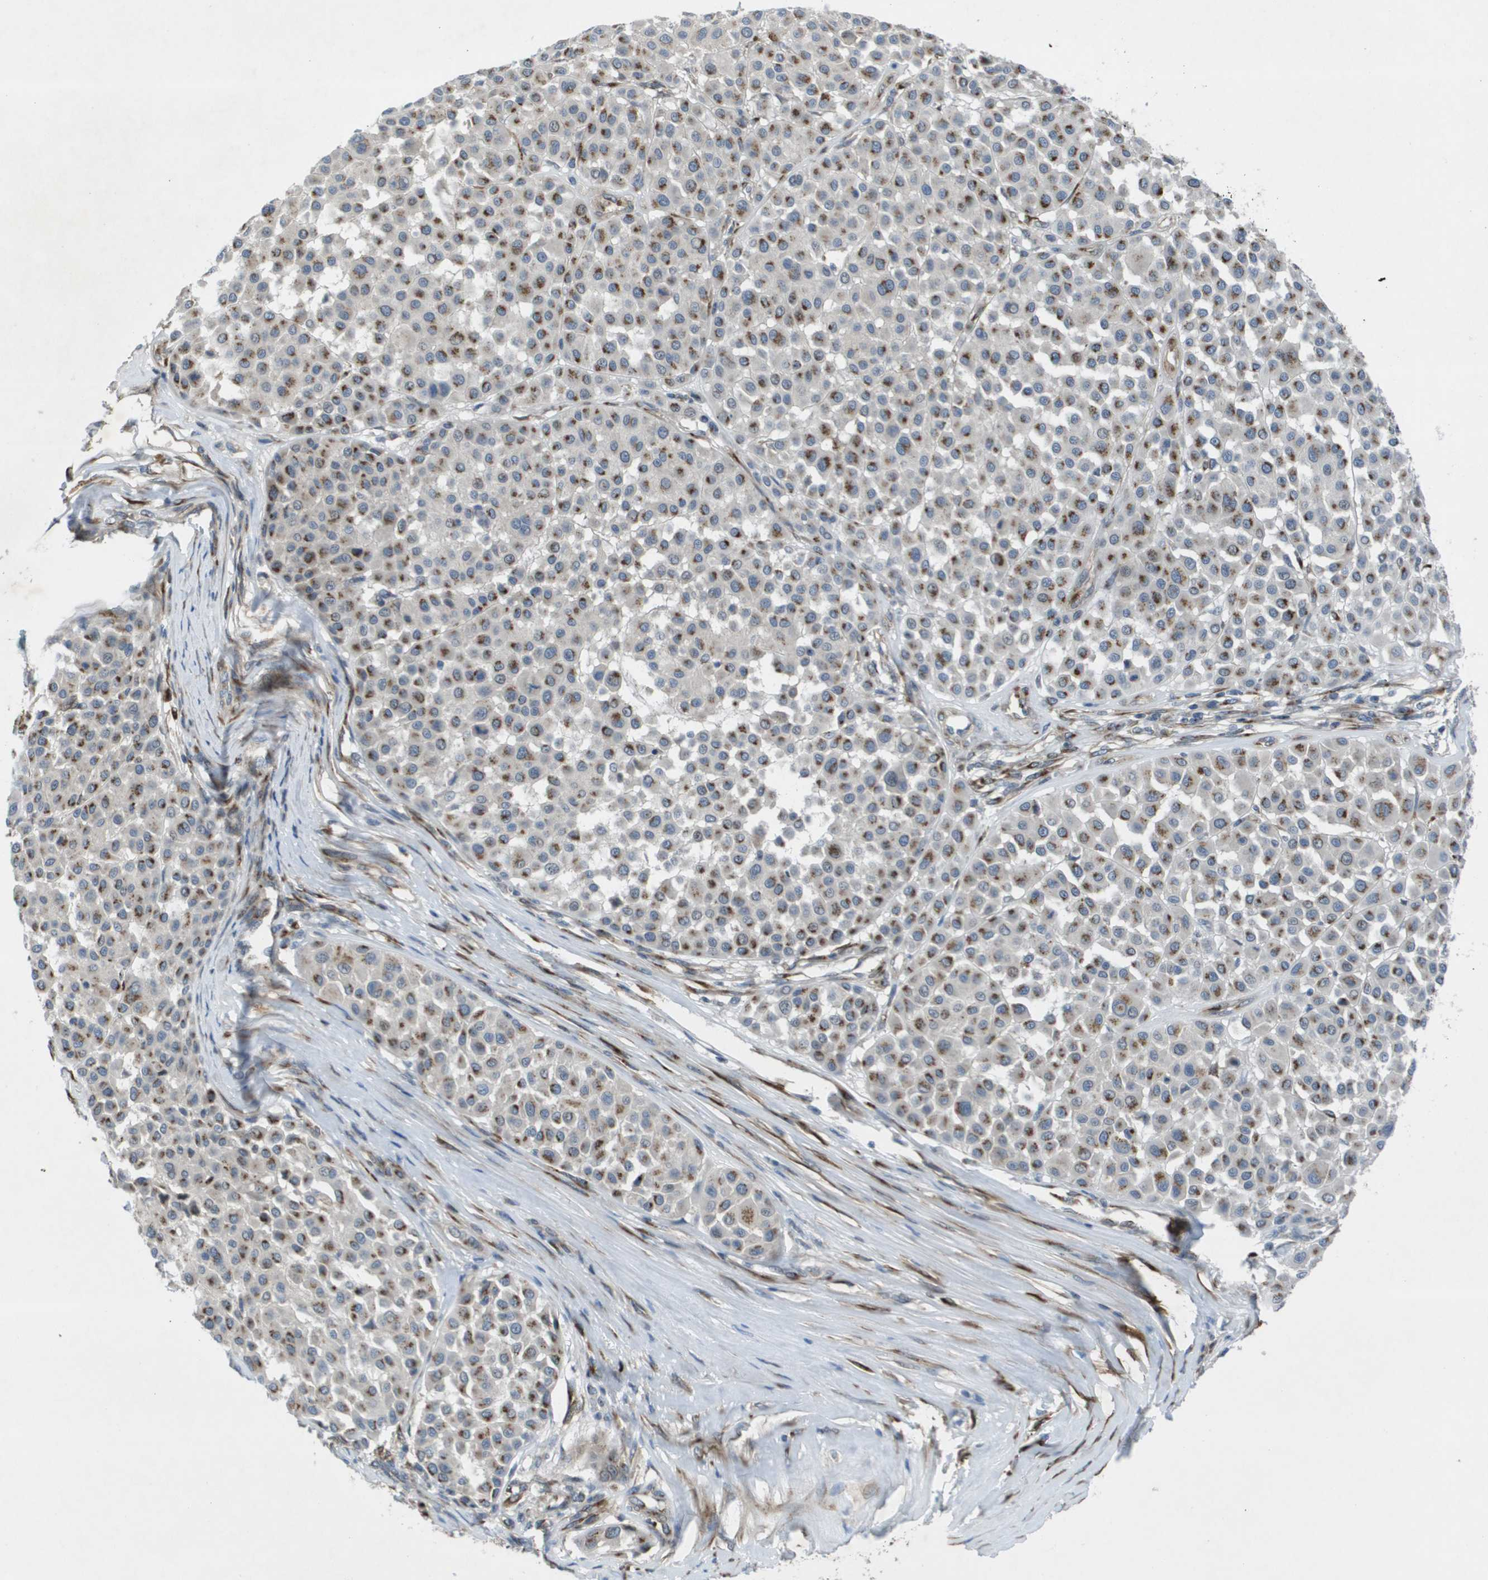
{"staining": {"intensity": "moderate", "quantity": ">75%", "location": "cytoplasmic/membranous"}, "tissue": "melanoma", "cell_type": "Tumor cells", "image_type": "cancer", "snomed": [{"axis": "morphology", "description": "Malignant melanoma, Metastatic site"}, {"axis": "topography", "description": "Soft tissue"}], "caption": "Immunohistochemical staining of human melanoma reveals medium levels of moderate cytoplasmic/membranous positivity in approximately >75% of tumor cells.", "gene": "QSOX2", "patient": {"sex": "male", "age": 41}}